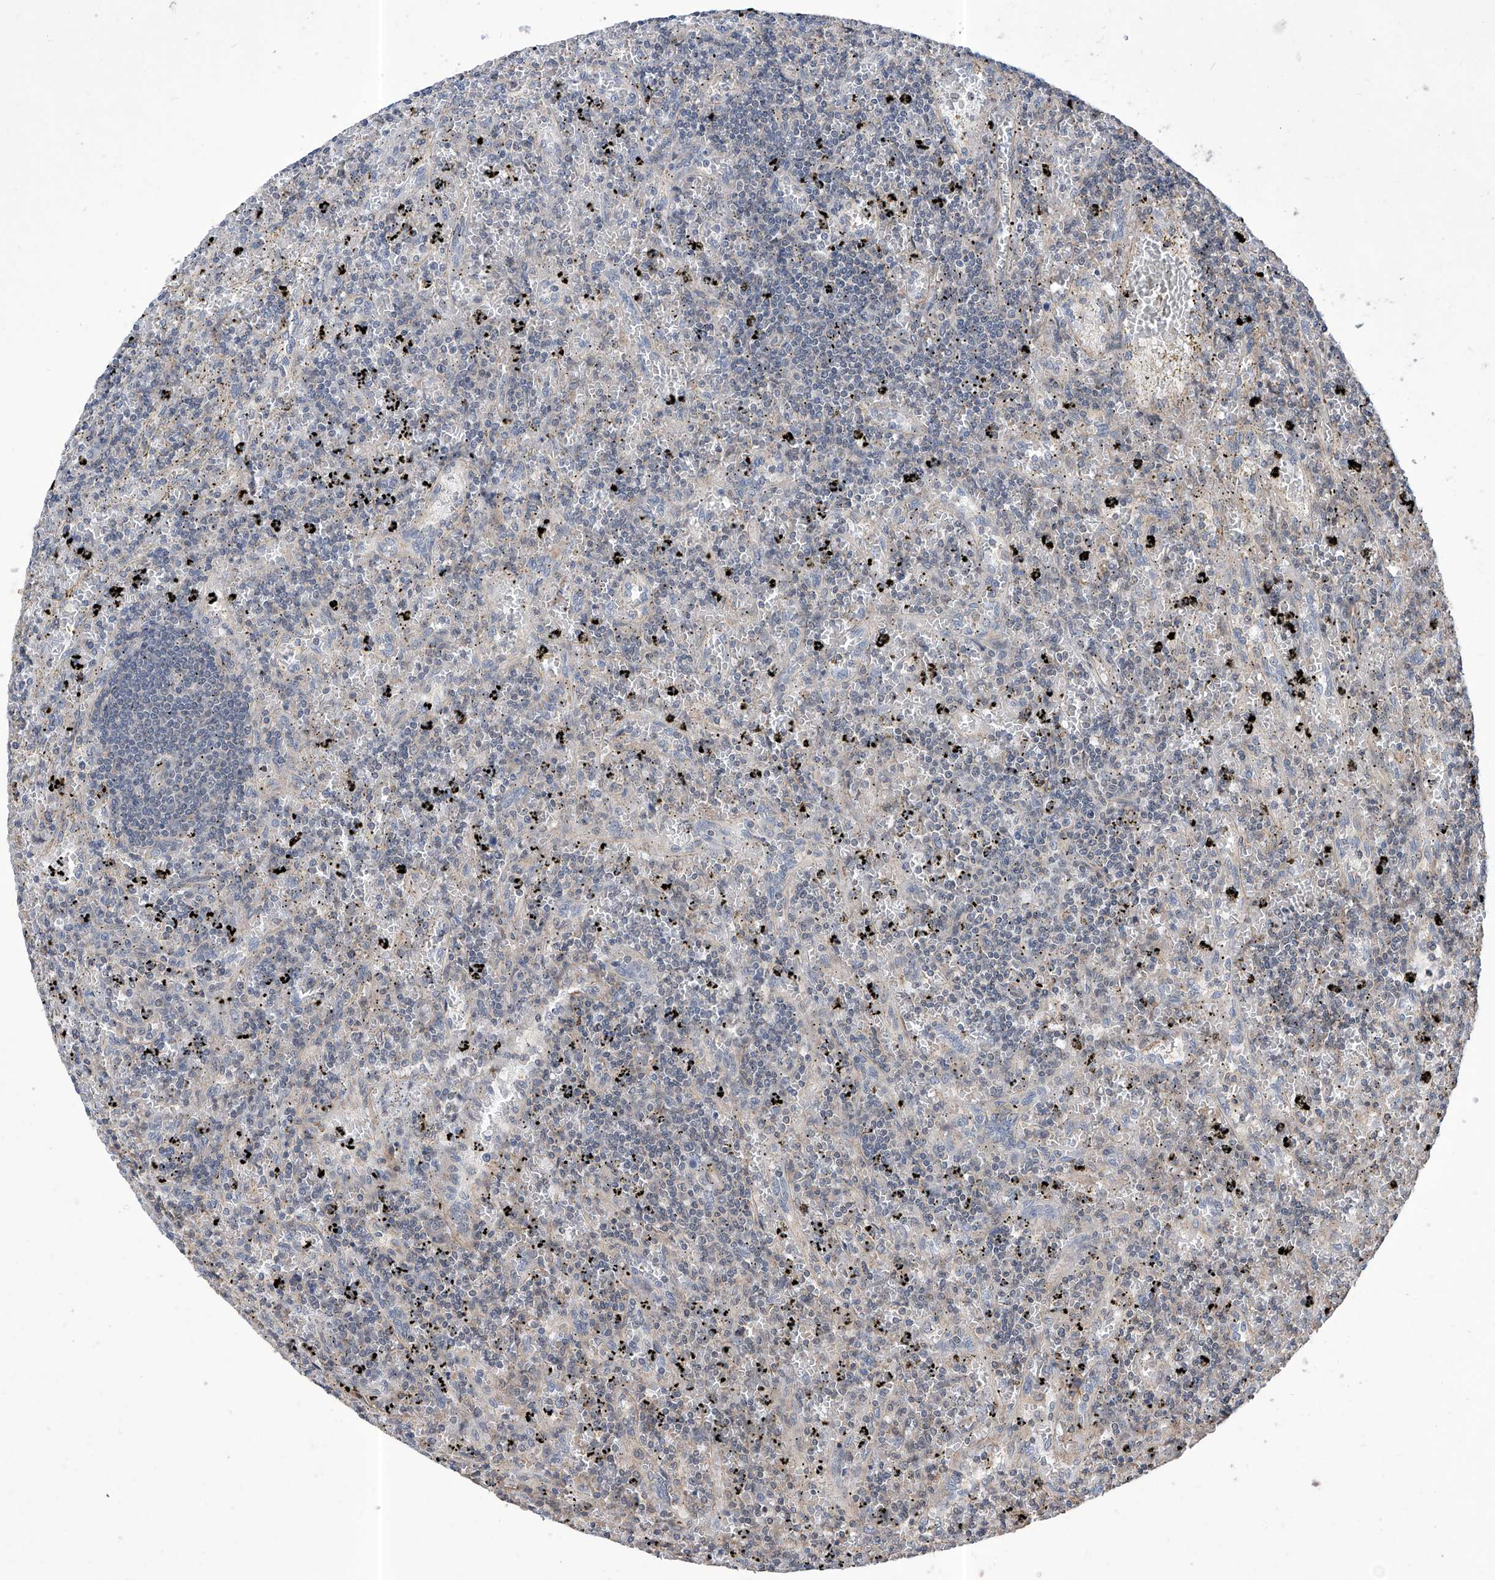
{"staining": {"intensity": "negative", "quantity": "none", "location": "none"}, "tissue": "lymphoma", "cell_type": "Tumor cells", "image_type": "cancer", "snomed": [{"axis": "morphology", "description": "Malignant lymphoma, non-Hodgkin's type, Low grade"}, {"axis": "topography", "description": "Spleen"}], "caption": "Tumor cells are negative for brown protein staining in lymphoma.", "gene": "KIFC2", "patient": {"sex": "male", "age": 76}}